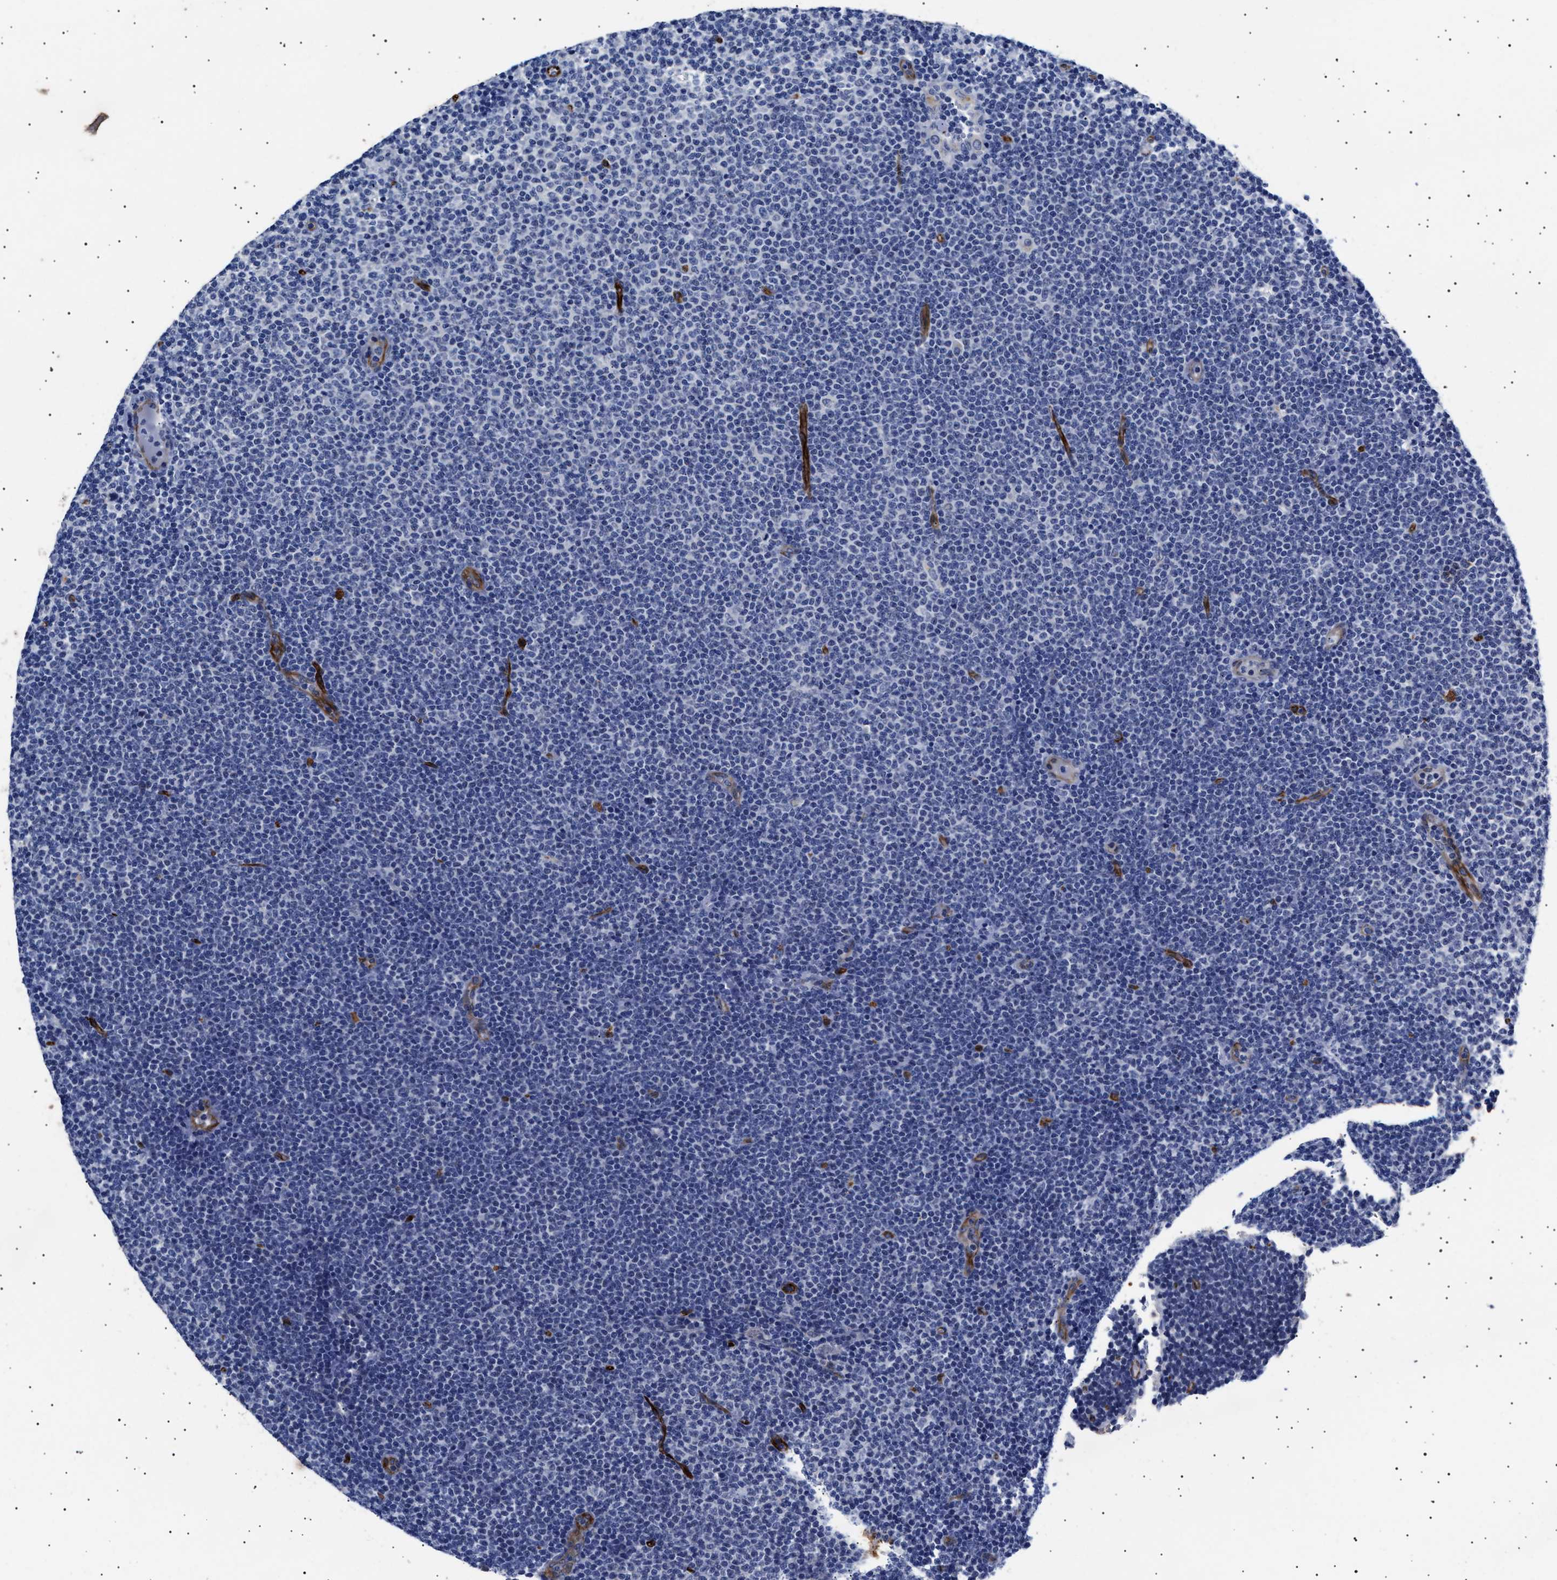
{"staining": {"intensity": "negative", "quantity": "none", "location": "none"}, "tissue": "lymphoma", "cell_type": "Tumor cells", "image_type": "cancer", "snomed": [{"axis": "morphology", "description": "Malignant lymphoma, non-Hodgkin's type, Low grade"}, {"axis": "topography", "description": "Lymph node"}], "caption": "This is a histopathology image of immunohistochemistry staining of malignant lymphoma, non-Hodgkin's type (low-grade), which shows no staining in tumor cells.", "gene": "OLFML2A", "patient": {"sex": "female", "age": 53}}